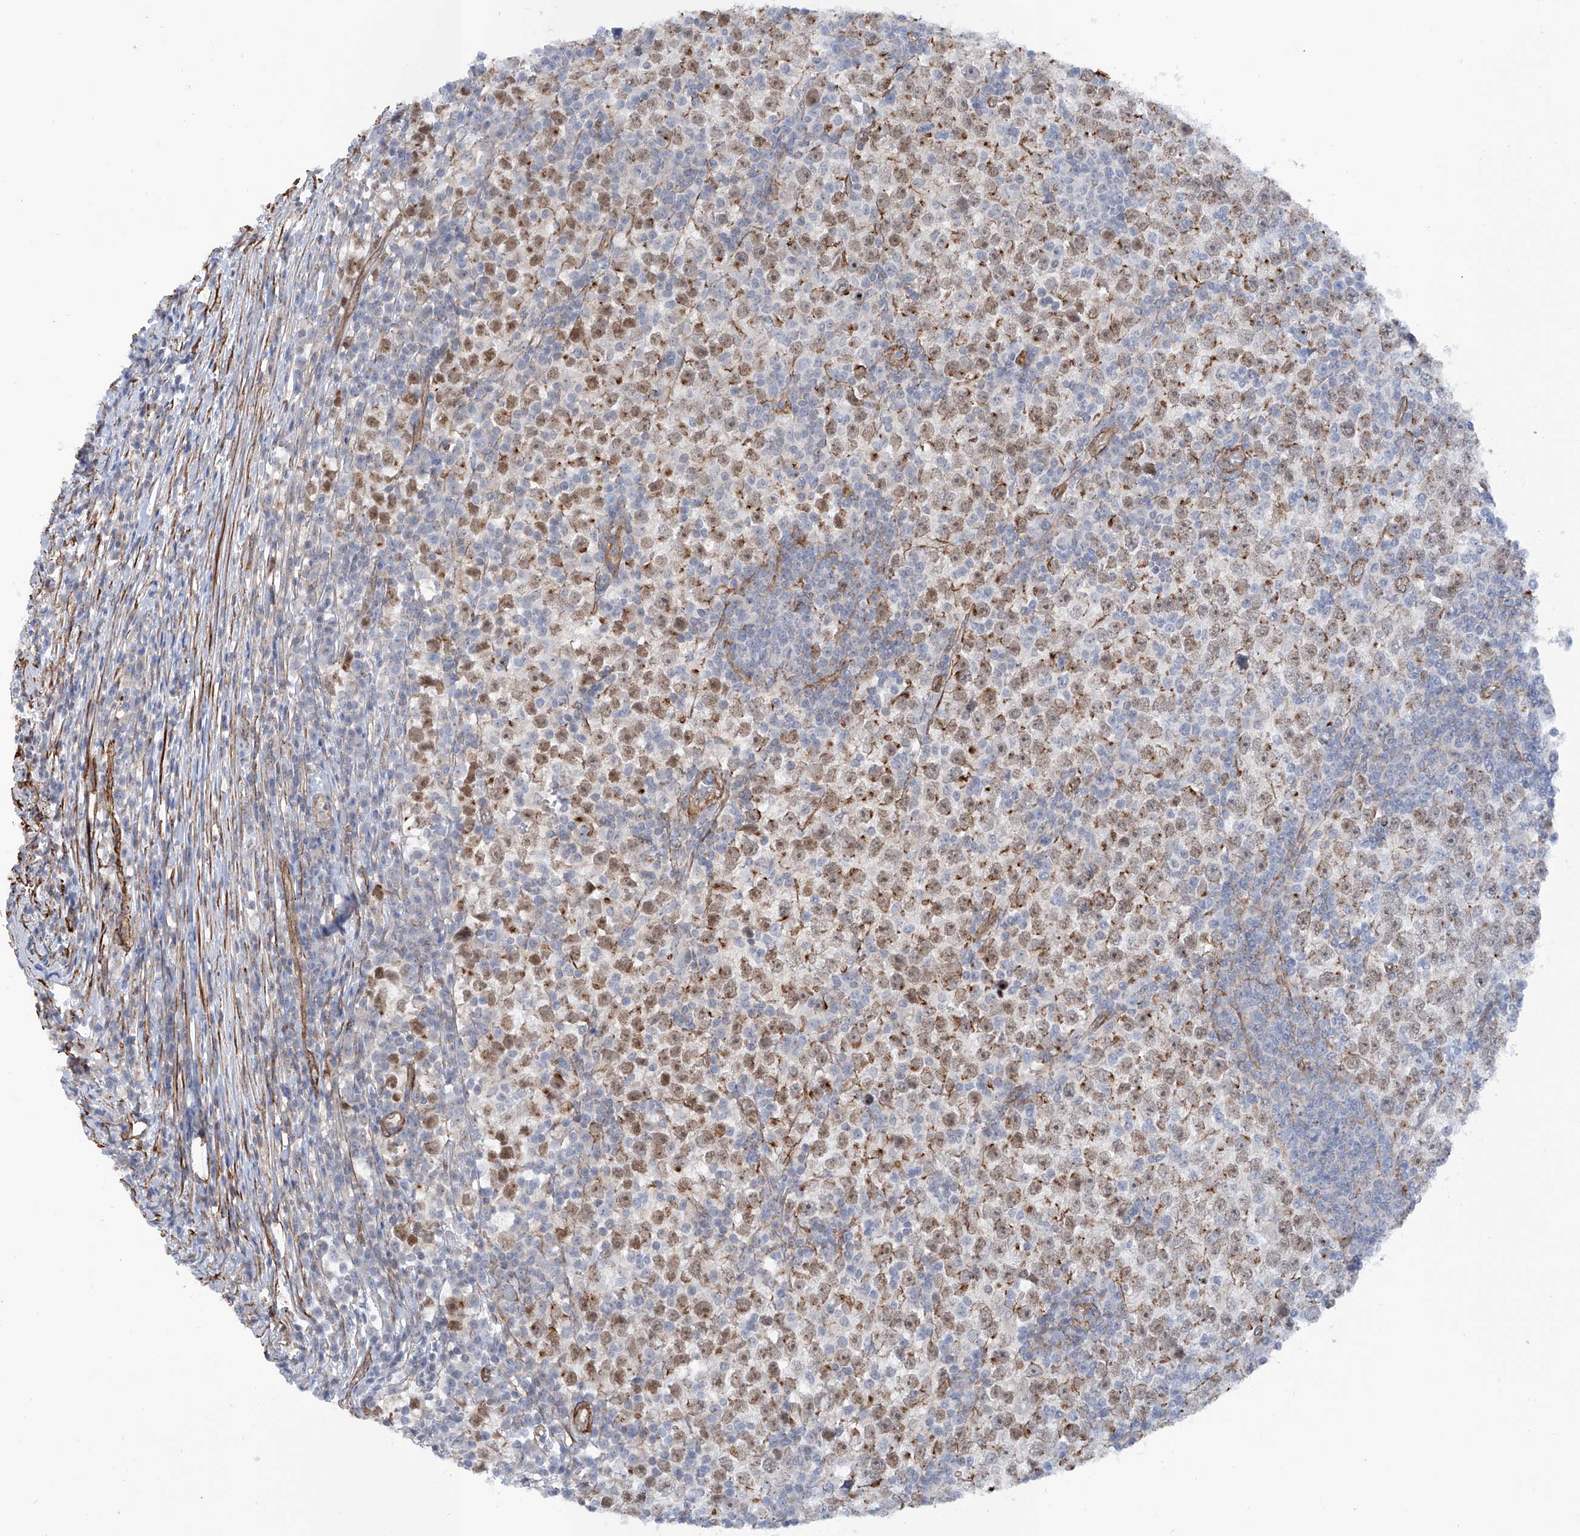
{"staining": {"intensity": "moderate", "quantity": "25%-75%", "location": "cytoplasmic/membranous,nuclear"}, "tissue": "testis cancer", "cell_type": "Tumor cells", "image_type": "cancer", "snomed": [{"axis": "morphology", "description": "Seminoma, NOS"}, {"axis": "topography", "description": "Testis"}], "caption": "The micrograph reveals a brown stain indicating the presence of a protein in the cytoplasmic/membranous and nuclear of tumor cells in testis cancer (seminoma).", "gene": "ZNF490", "patient": {"sex": "male", "age": 65}}